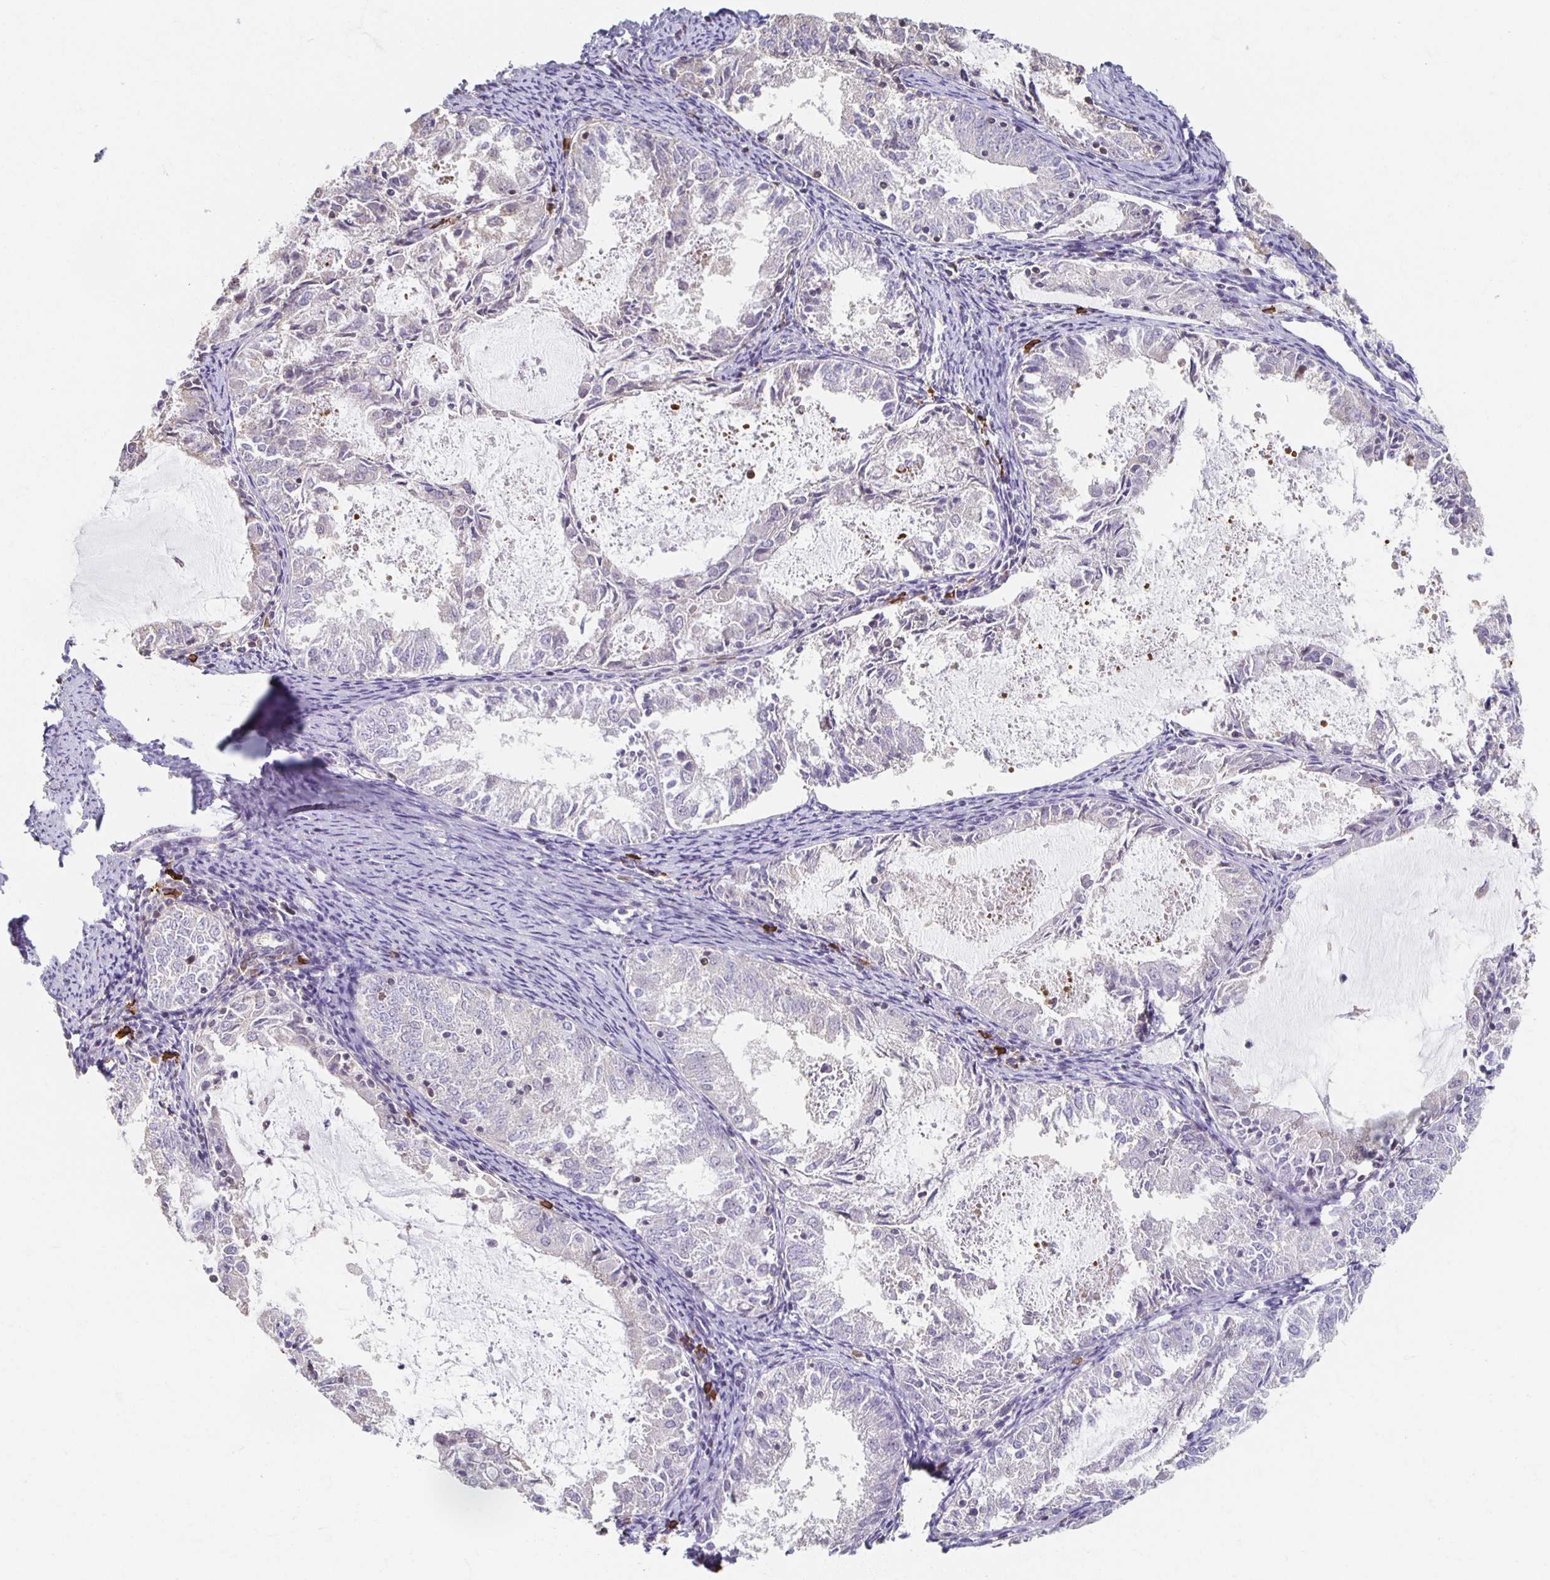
{"staining": {"intensity": "negative", "quantity": "none", "location": "none"}, "tissue": "endometrial cancer", "cell_type": "Tumor cells", "image_type": "cancer", "snomed": [{"axis": "morphology", "description": "Adenocarcinoma, NOS"}, {"axis": "topography", "description": "Endometrium"}], "caption": "Tumor cells show no significant expression in endometrial adenocarcinoma. (Brightfield microscopy of DAB (3,3'-diaminobenzidine) IHC at high magnification).", "gene": "ZNF692", "patient": {"sex": "female", "age": 57}}